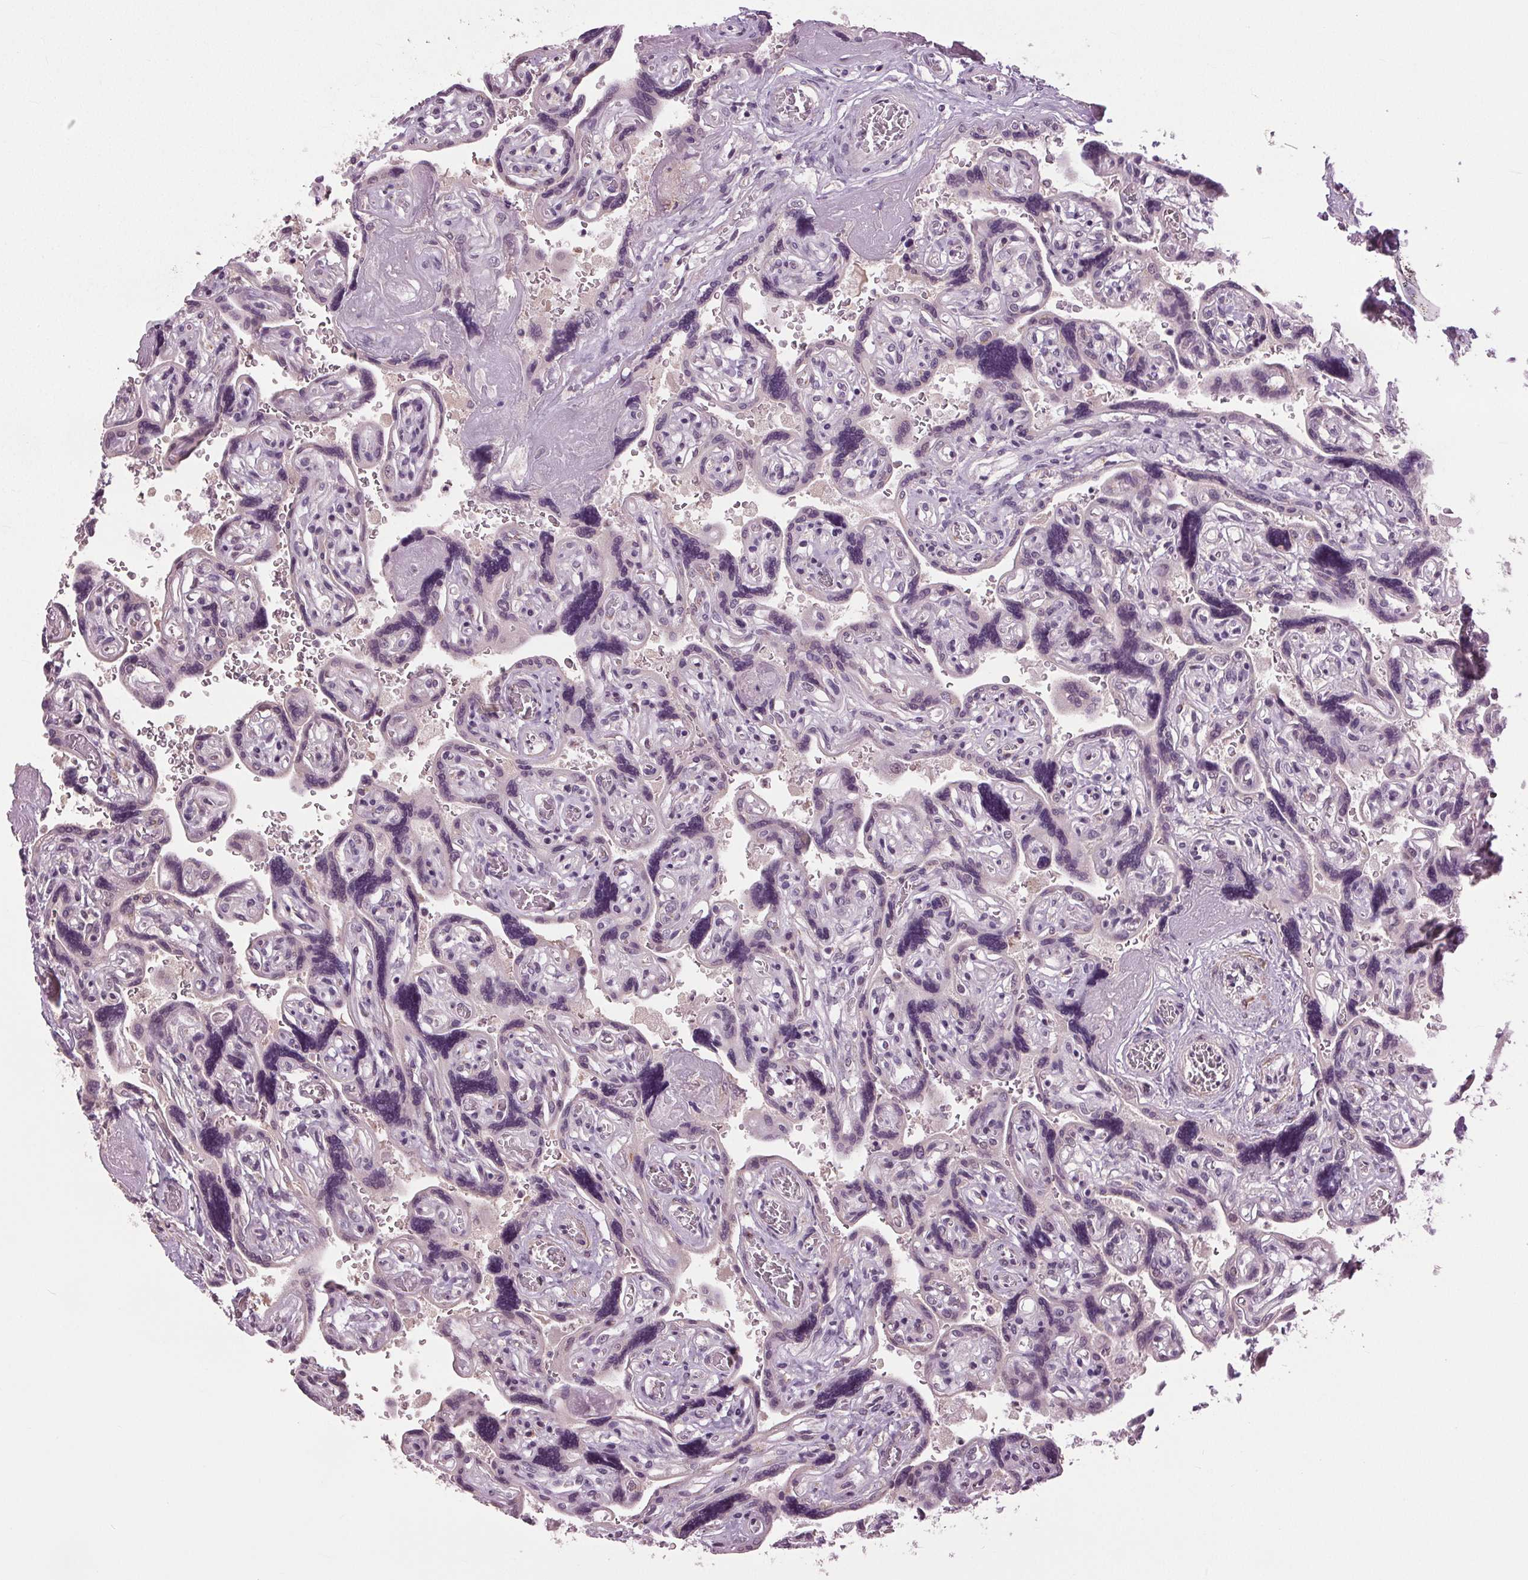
{"staining": {"intensity": "weak", "quantity": ">75%", "location": "cytoplasmic/membranous"}, "tissue": "placenta", "cell_type": "Decidual cells", "image_type": "normal", "snomed": [{"axis": "morphology", "description": "Normal tissue, NOS"}, {"axis": "topography", "description": "Placenta"}], "caption": "Brown immunohistochemical staining in unremarkable placenta displays weak cytoplasmic/membranous expression in approximately >75% of decidual cells. (Brightfield microscopy of DAB IHC at high magnification).", "gene": "BSDC1", "patient": {"sex": "female", "age": 32}}